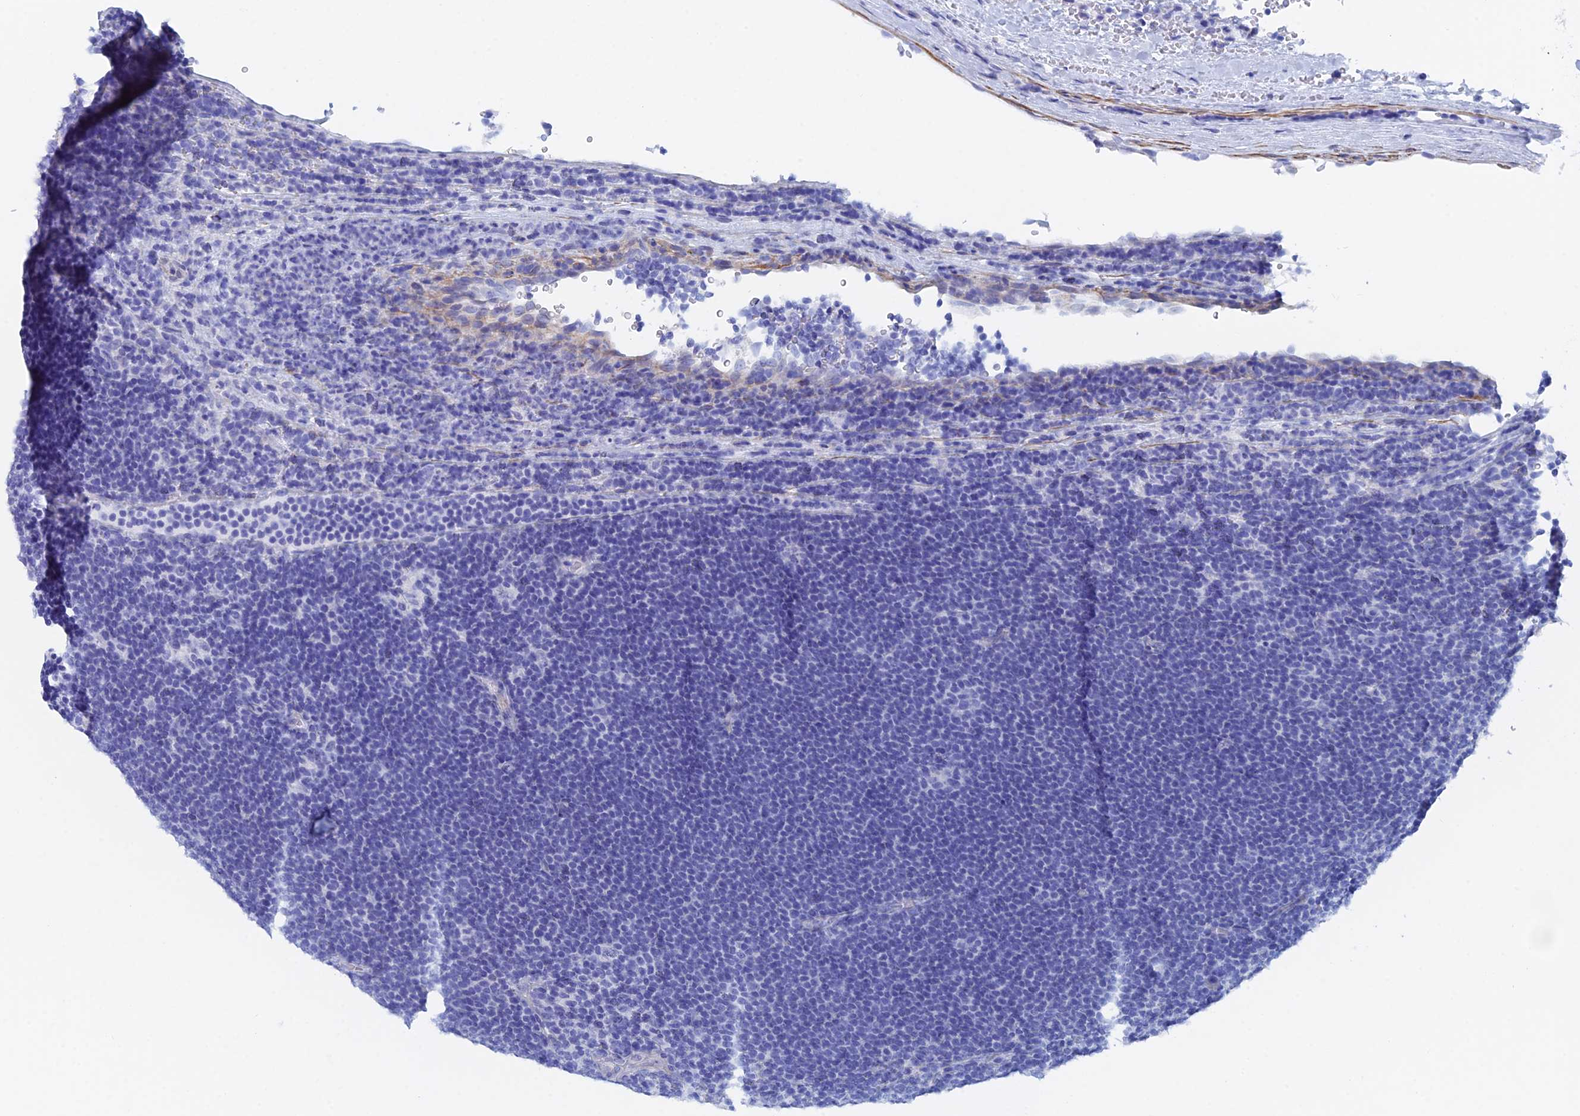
{"staining": {"intensity": "negative", "quantity": "none", "location": "none"}, "tissue": "lymphoma", "cell_type": "Tumor cells", "image_type": "cancer", "snomed": [{"axis": "morphology", "description": "Hodgkin's disease, NOS"}, {"axis": "topography", "description": "Lymph node"}], "caption": "Immunohistochemical staining of human Hodgkin's disease displays no significant staining in tumor cells.", "gene": "KCNK18", "patient": {"sex": "female", "age": 57}}